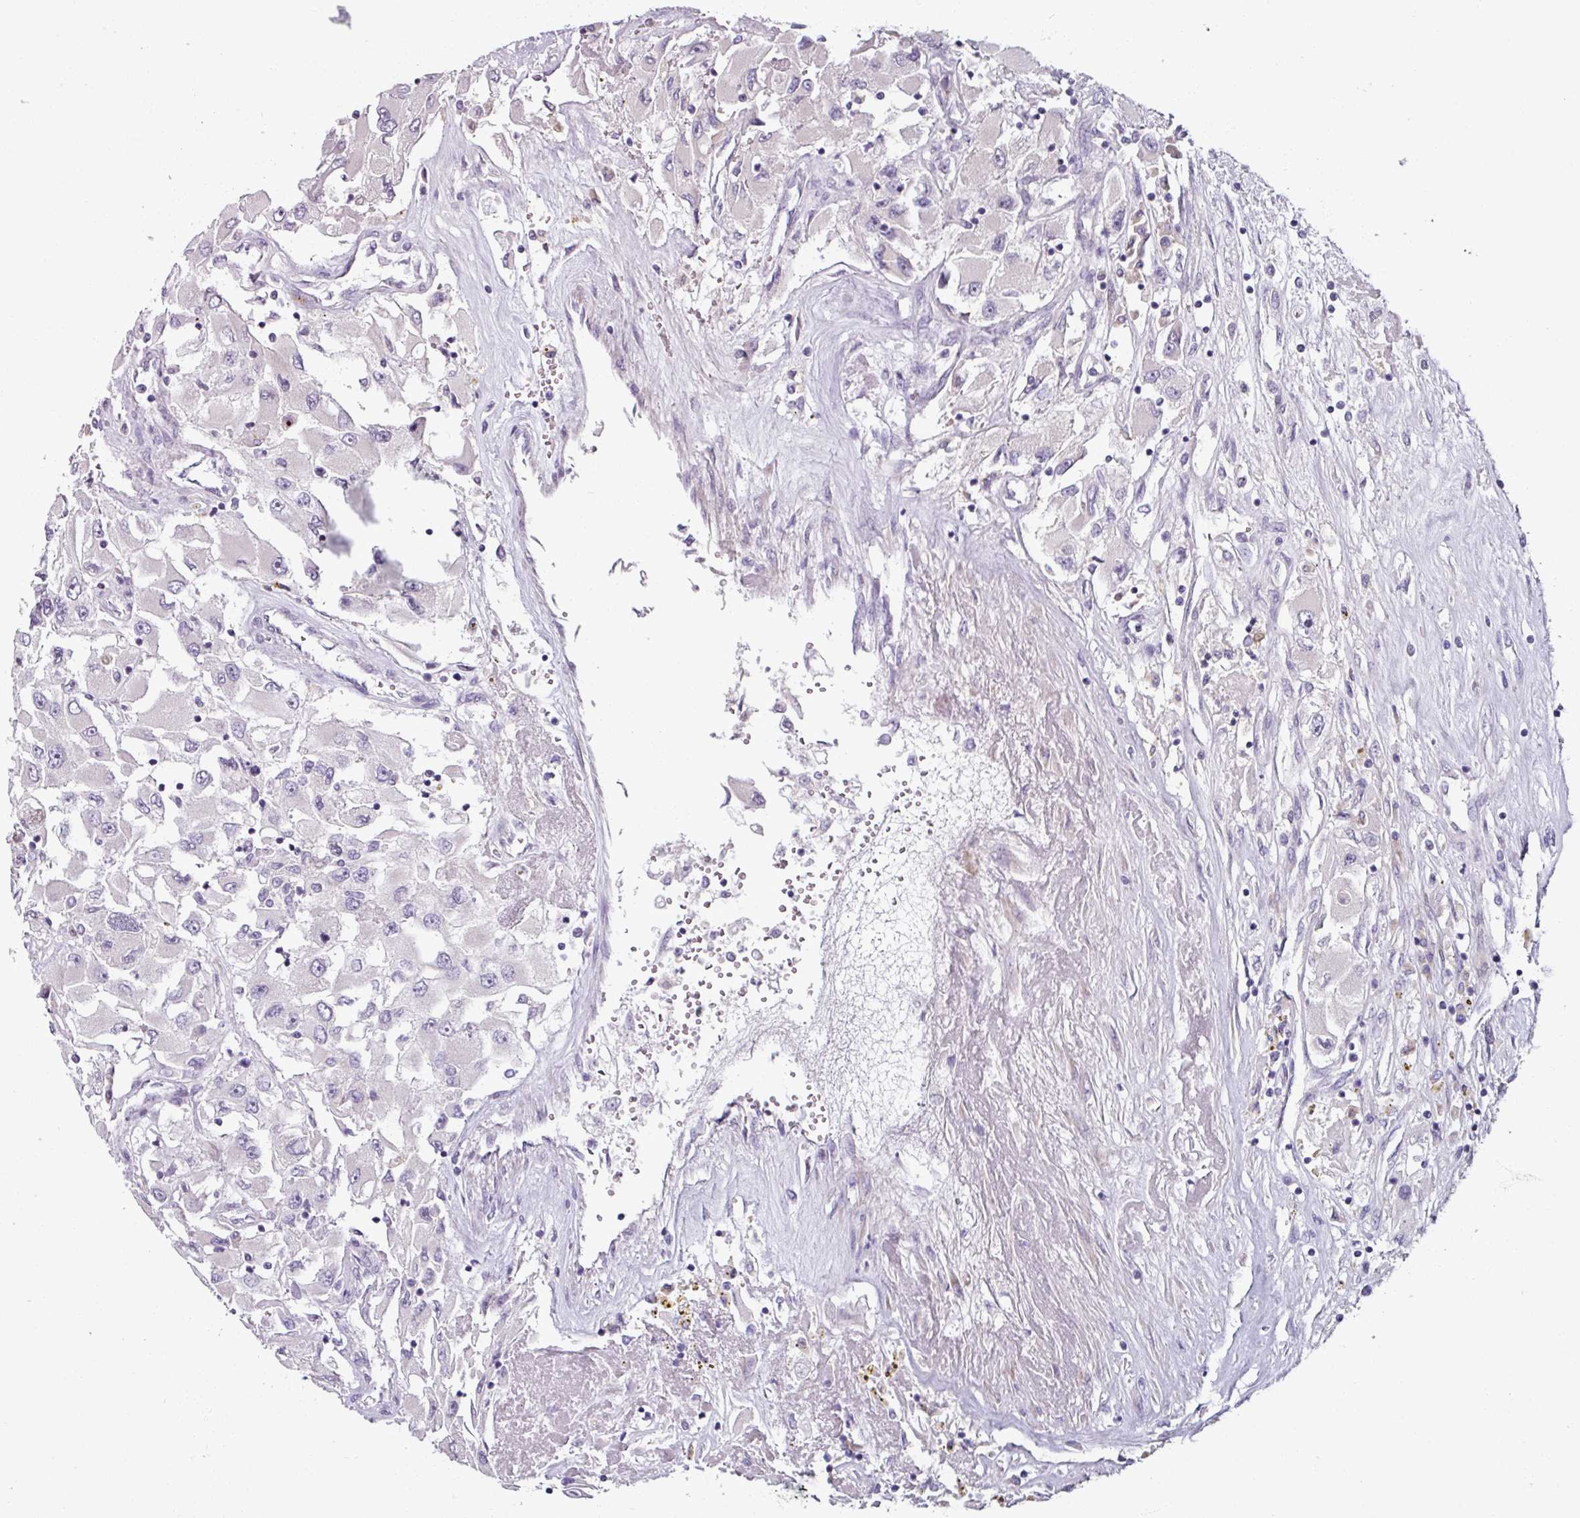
{"staining": {"intensity": "negative", "quantity": "none", "location": "none"}, "tissue": "renal cancer", "cell_type": "Tumor cells", "image_type": "cancer", "snomed": [{"axis": "morphology", "description": "Adenocarcinoma, NOS"}, {"axis": "topography", "description": "Kidney"}], "caption": "Human renal cancer (adenocarcinoma) stained for a protein using immunohistochemistry exhibits no expression in tumor cells.", "gene": "SMIM11", "patient": {"sex": "female", "age": 52}}